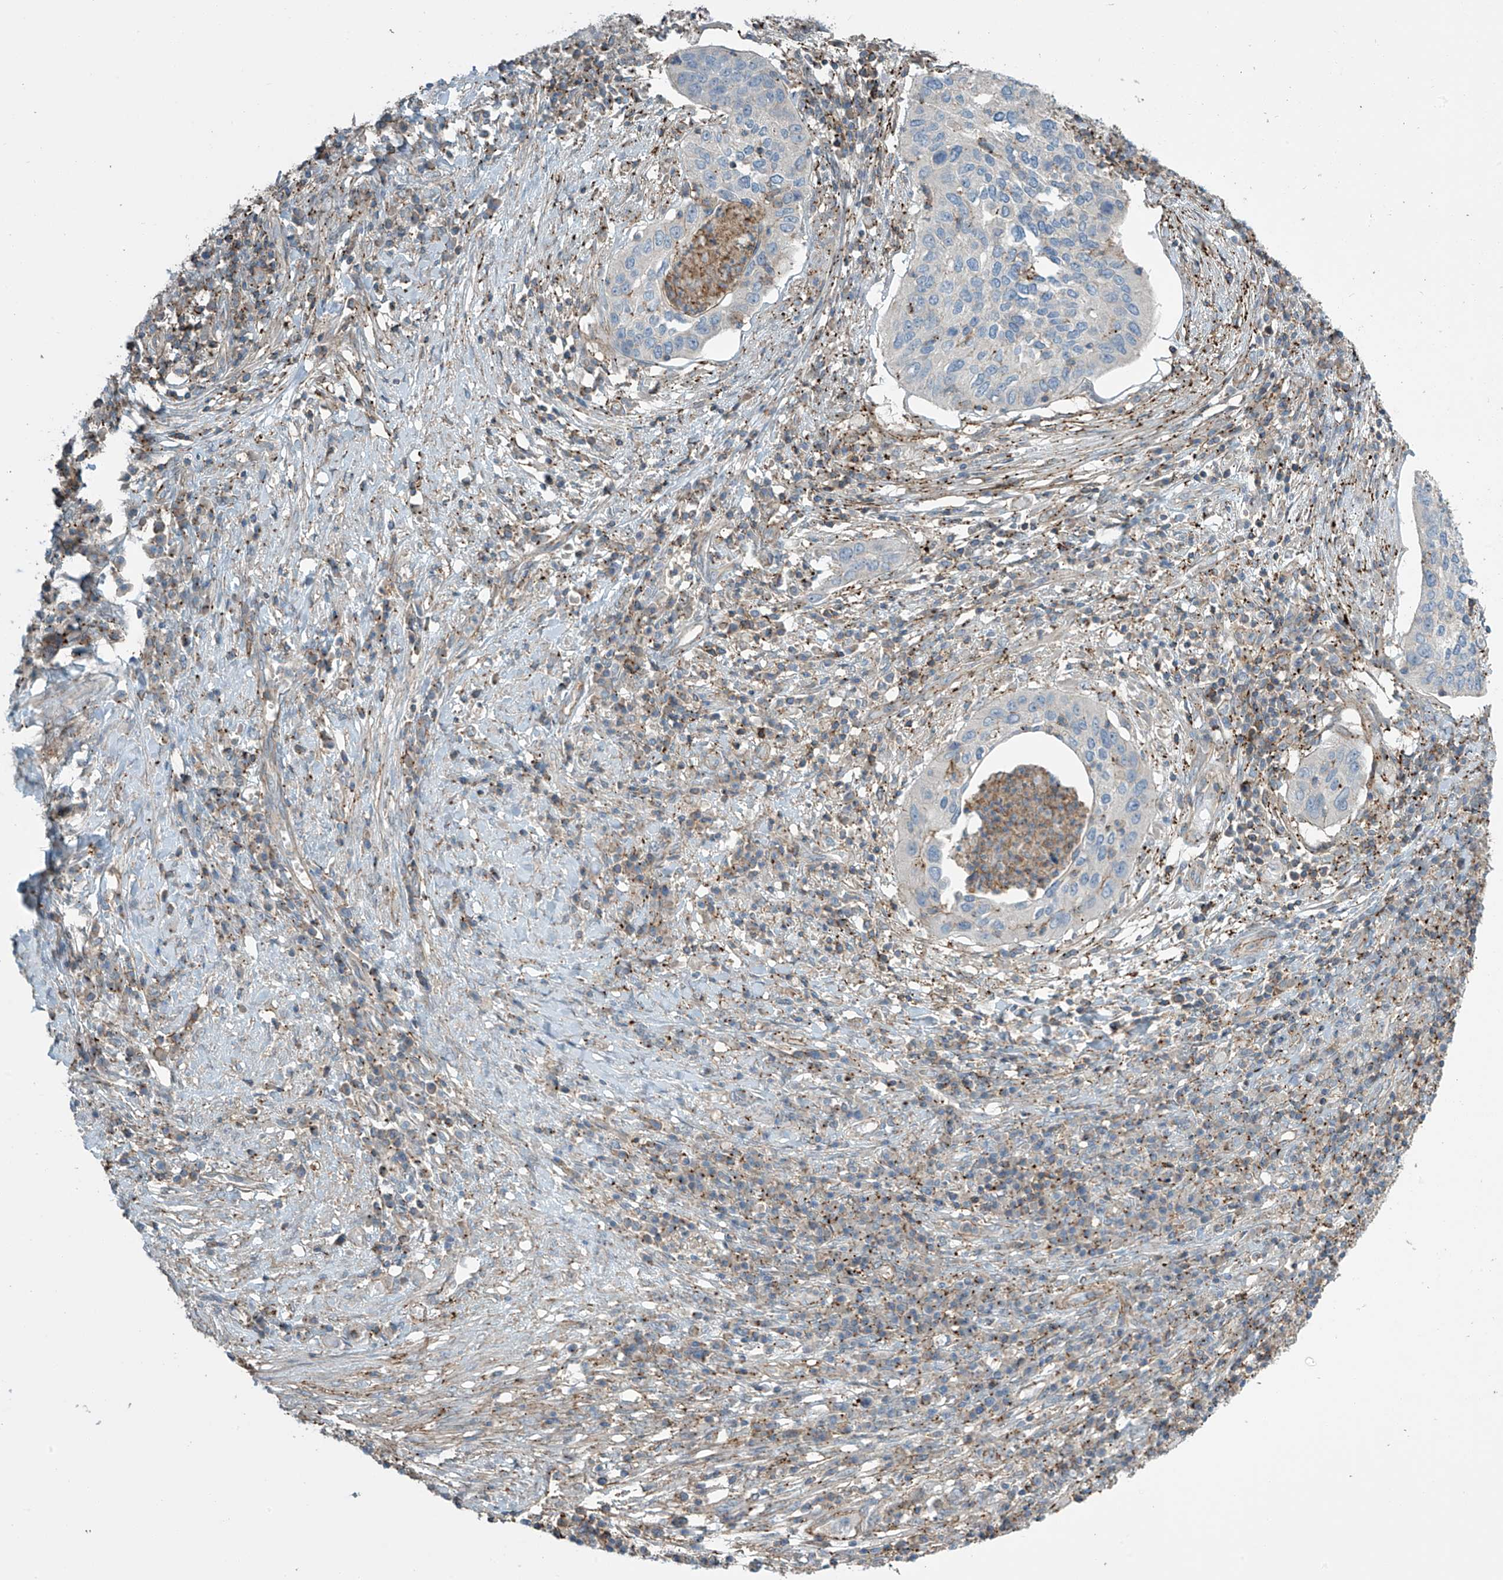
{"staining": {"intensity": "negative", "quantity": "none", "location": "none"}, "tissue": "cervical cancer", "cell_type": "Tumor cells", "image_type": "cancer", "snomed": [{"axis": "morphology", "description": "Squamous cell carcinoma, NOS"}, {"axis": "topography", "description": "Cervix"}], "caption": "Tumor cells show no significant protein positivity in cervical squamous cell carcinoma.", "gene": "SLC9A2", "patient": {"sex": "female", "age": 38}}